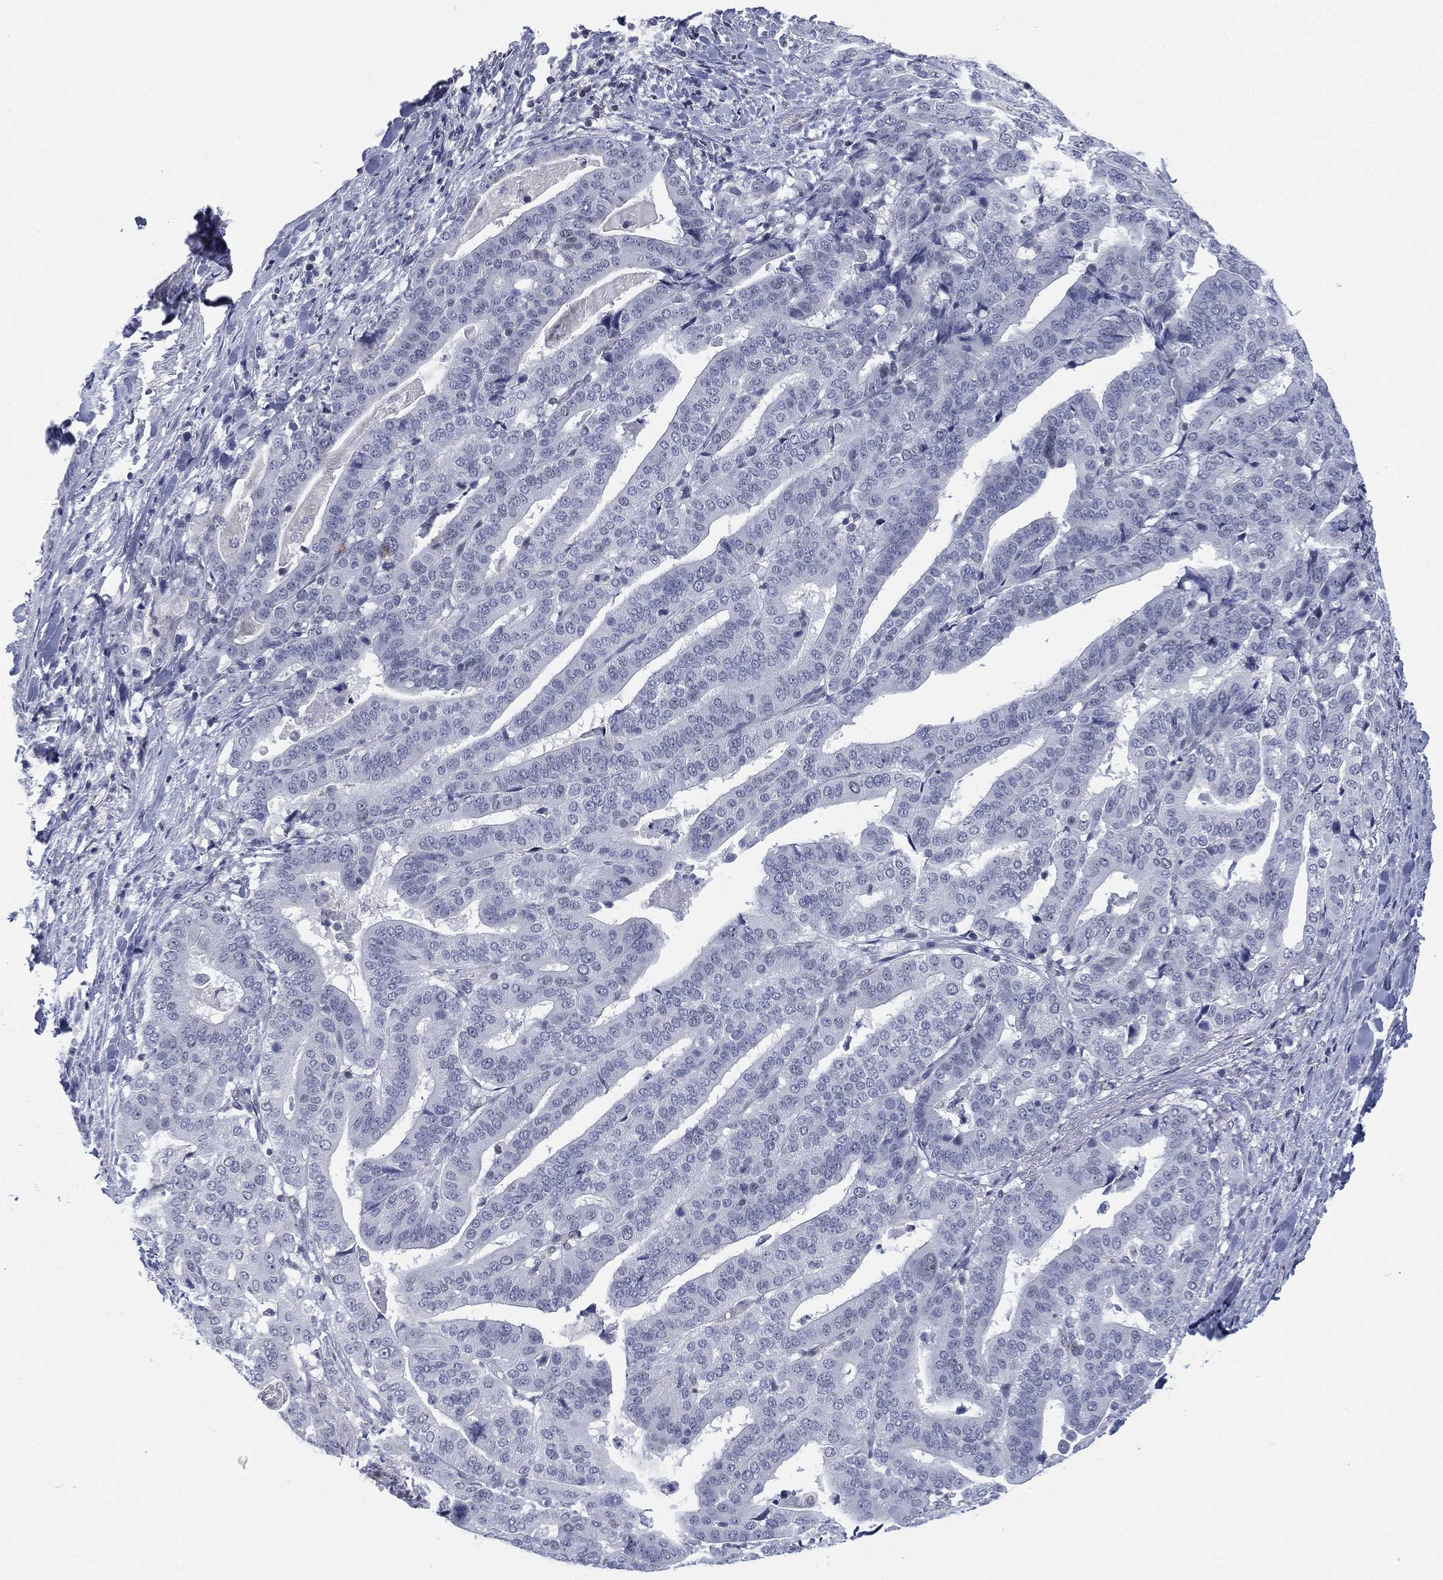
{"staining": {"intensity": "negative", "quantity": "none", "location": "none"}, "tissue": "stomach cancer", "cell_type": "Tumor cells", "image_type": "cancer", "snomed": [{"axis": "morphology", "description": "Adenocarcinoma, NOS"}, {"axis": "topography", "description": "Stomach"}], "caption": "A high-resolution image shows immunohistochemistry staining of adenocarcinoma (stomach), which displays no significant staining in tumor cells.", "gene": "ZNF711", "patient": {"sex": "male", "age": 48}}